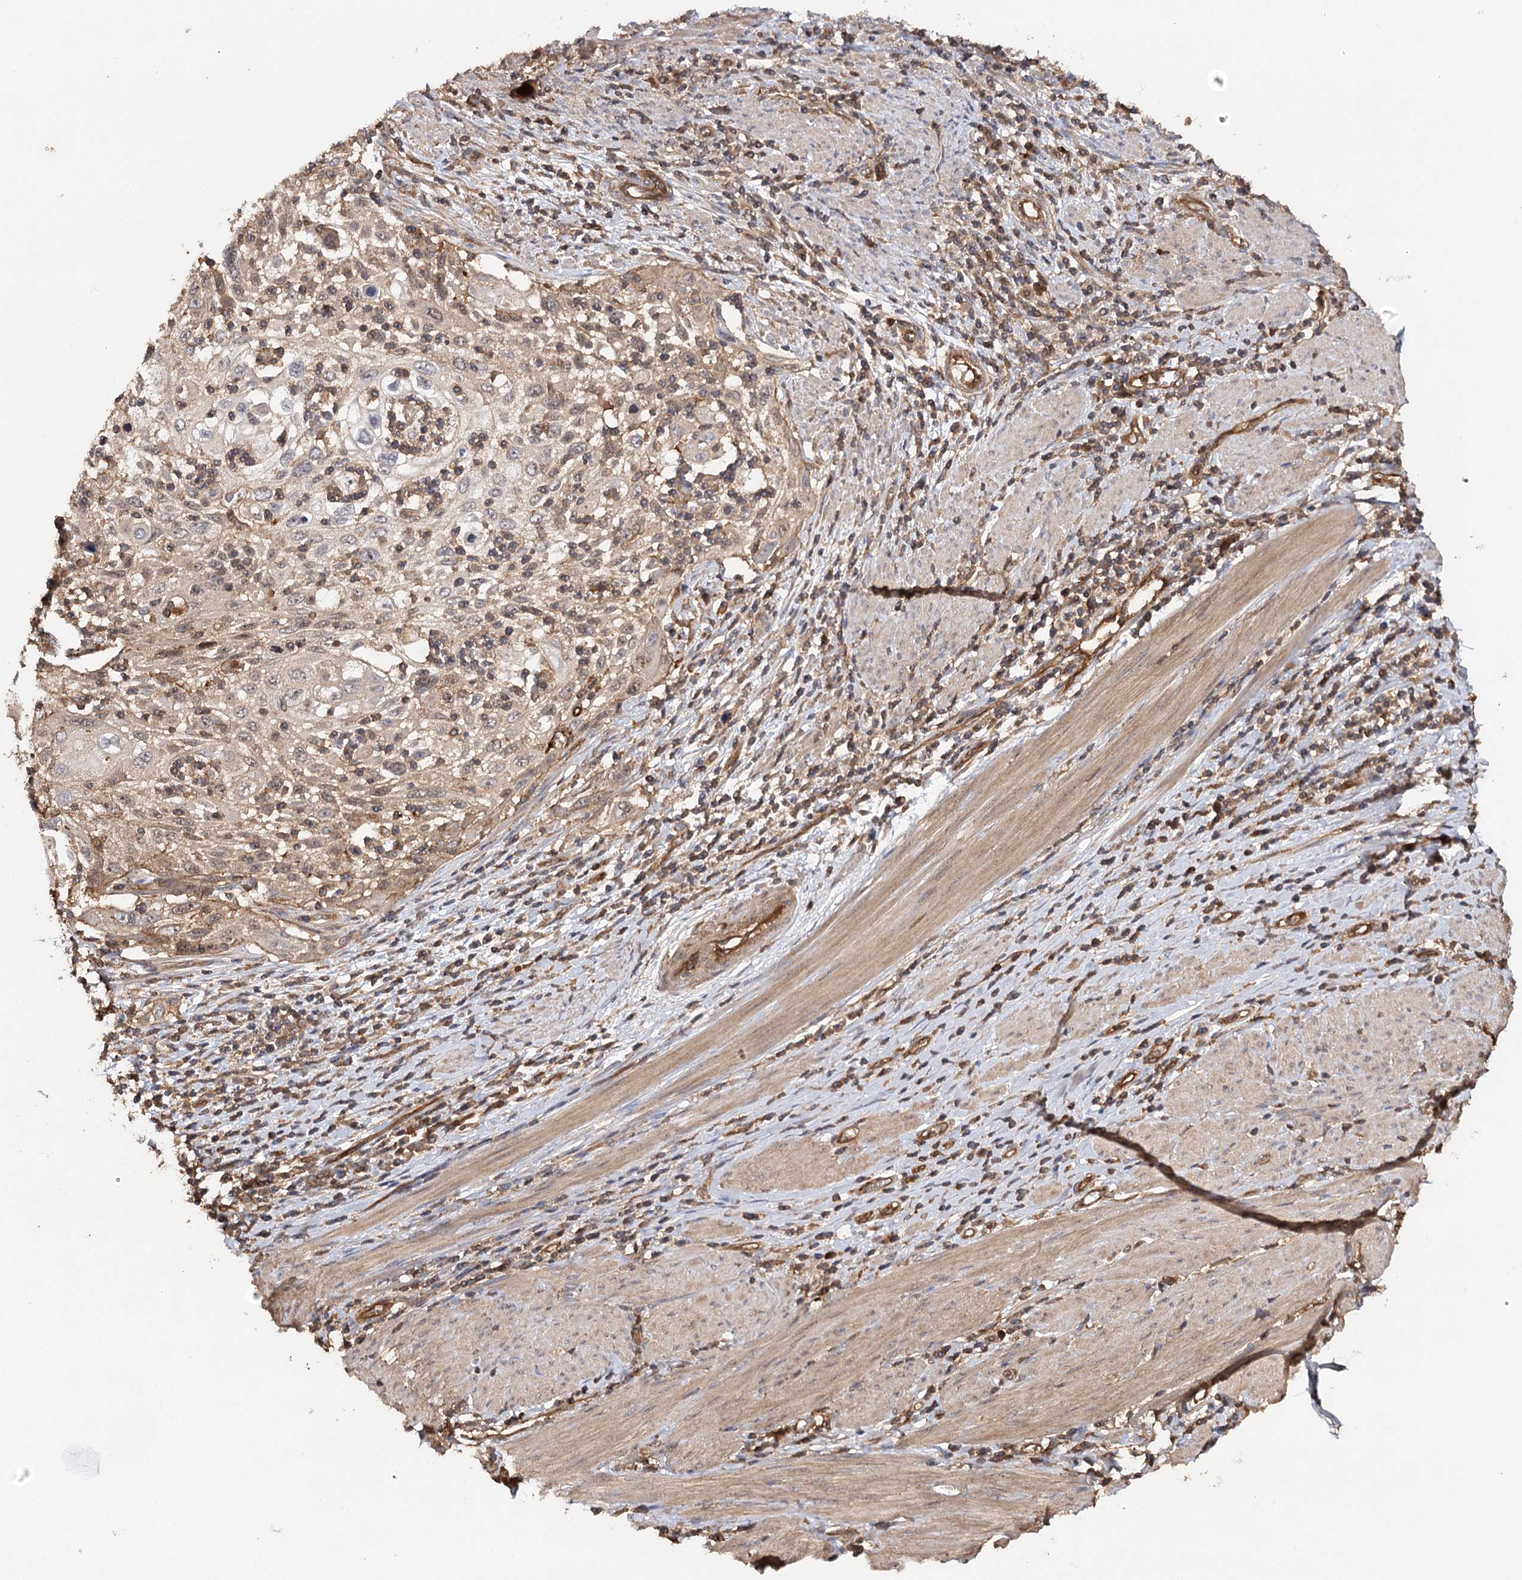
{"staining": {"intensity": "weak", "quantity": "<25%", "location": "cytoplasmic/membranous,nuclear"}, "tissue": "cervical cancer", "cell_type": "Tumor cells", "image_type": "cancer", "snomed": [{"axis": "morphology", "description": "Squamous cell carcinoma, NOS"}, {"axis": "topography", "description": "Cervix"}], "caption": "High power microscopy image of an immunohistochemistry photomicrograph of cervical cancer (squamous cell carcinoma), revealing no significant positivity in tumor cells. (Immunohistochemistry, brightfield microscopy, high magnification).", "gene": "BCR", "patient": {"sex": "female", "age": 70}}